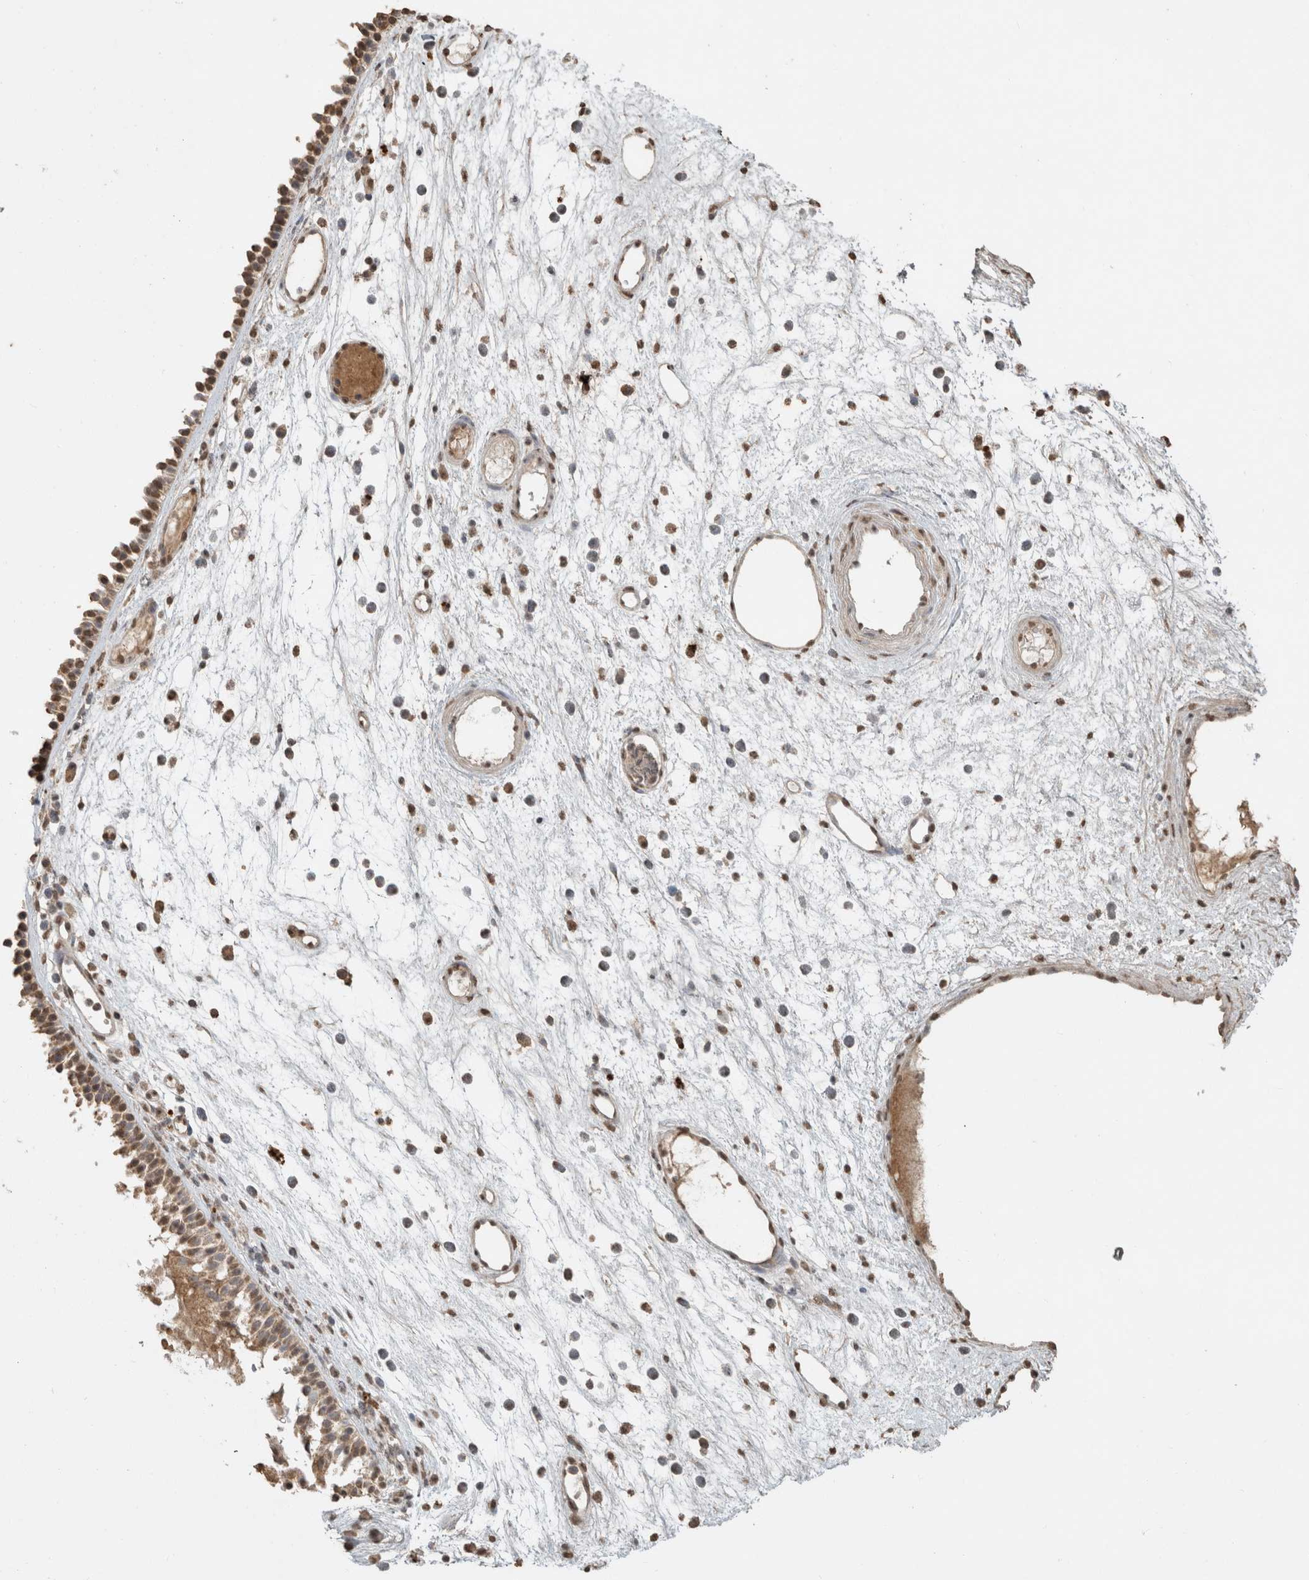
{"staining": {"intensity": "weak", "quantity": ">75%", "location": "cytoplasmic/membranous,nuclear"}, "tissue": "nasopharynx", "cell_type": "Respiratory epithelial cells", "image_type": "normal", "snomed": [{"axis": "morphology", "description": "Normal tissue, NOS"}, {"axis": "morphology", "description": "Inflammation, NOS"}, {"axis": "morphology", "description": "Malignant melanoma, Metastatic site"}, {"axis": "topography", "description": "Nasopharynx"}], "caption": "A low amount of weak cytoplasmic/membranous,nuclear staining is identified in about >75% of respiratory epithelial cells in normal nasopharynx. The staining was performed using DAB (3,3'-diaminobenzidine) to visualize the protein expression in brown, while the nuclei were stained in blue with hematoxylin (Magnification: 20x).", "gene": "FAM3A", "patient": {"sex": "male", "age": 70}}